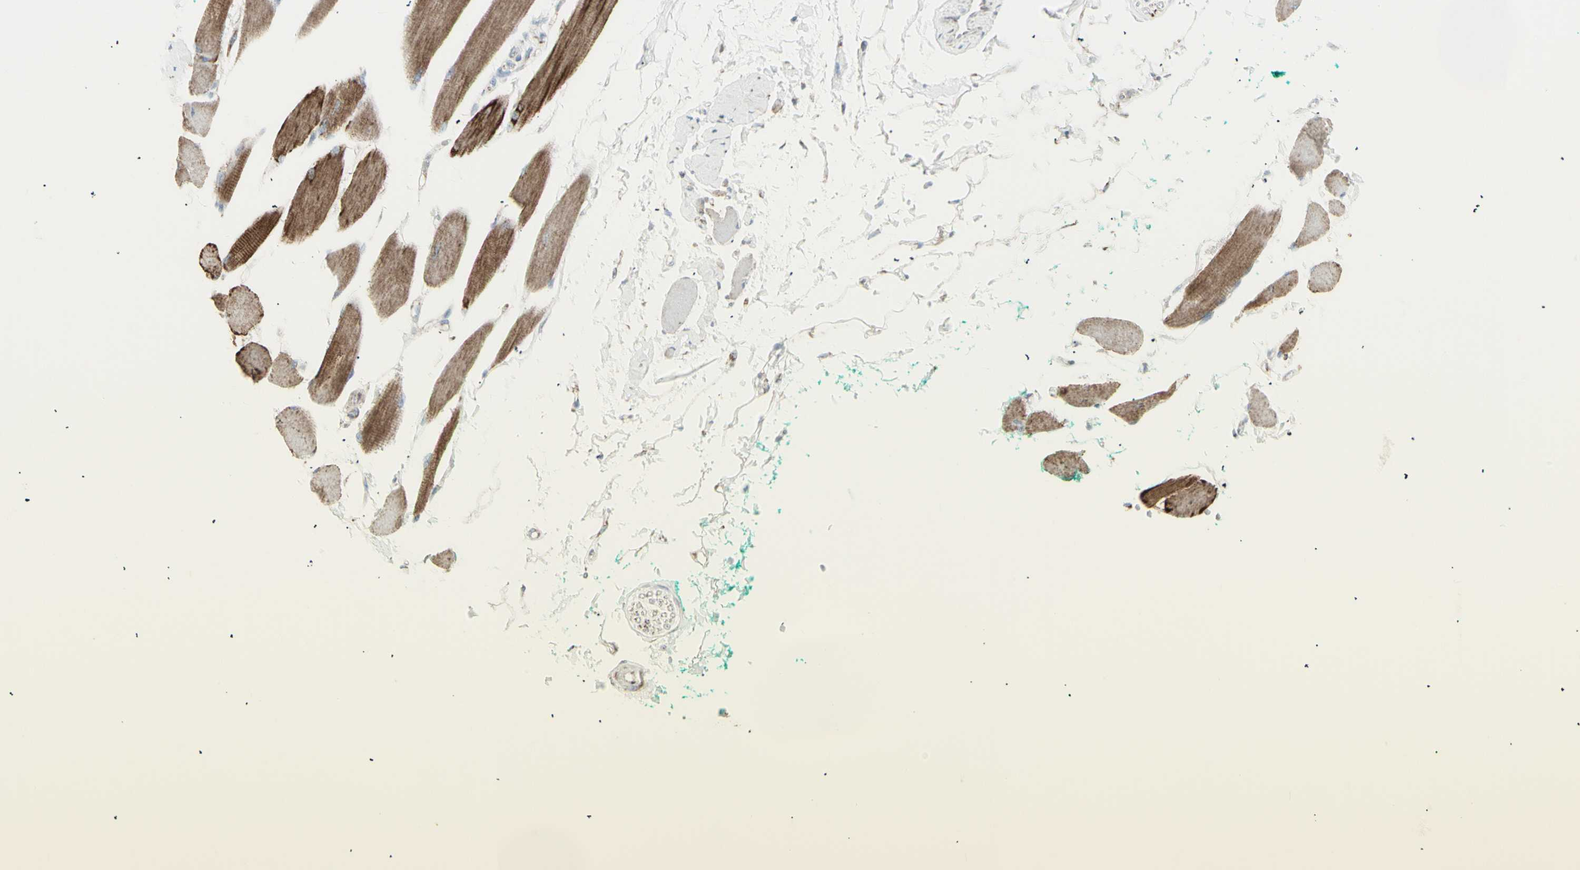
{"staining": {"intensity": "moderate", "quantity": ">75%", "location": "cytoplasmic/membranous"}, "tissue": "skeletal muscle", "cell_type": "Myocytes", "image_type": "normal", "snomed": [{"axis": "morphology", "description": "Normal tissue, NOS"}, {"axis": "topography", "description": "Skeletal muscle"}, {"axis": "topography", "description": "Oral tissue"}, {"axis": "topography", "description": "Peripheral nerve tissue"}], "caption": "Approximately >75% of myocytes in normal human skeletal muscle show moderate cytoplasmic/membranous protein expression as visualized by brown immunohistochemical staining.", "gene": "PLGRKT", "patient": {"sex": "female", "age": 84}}